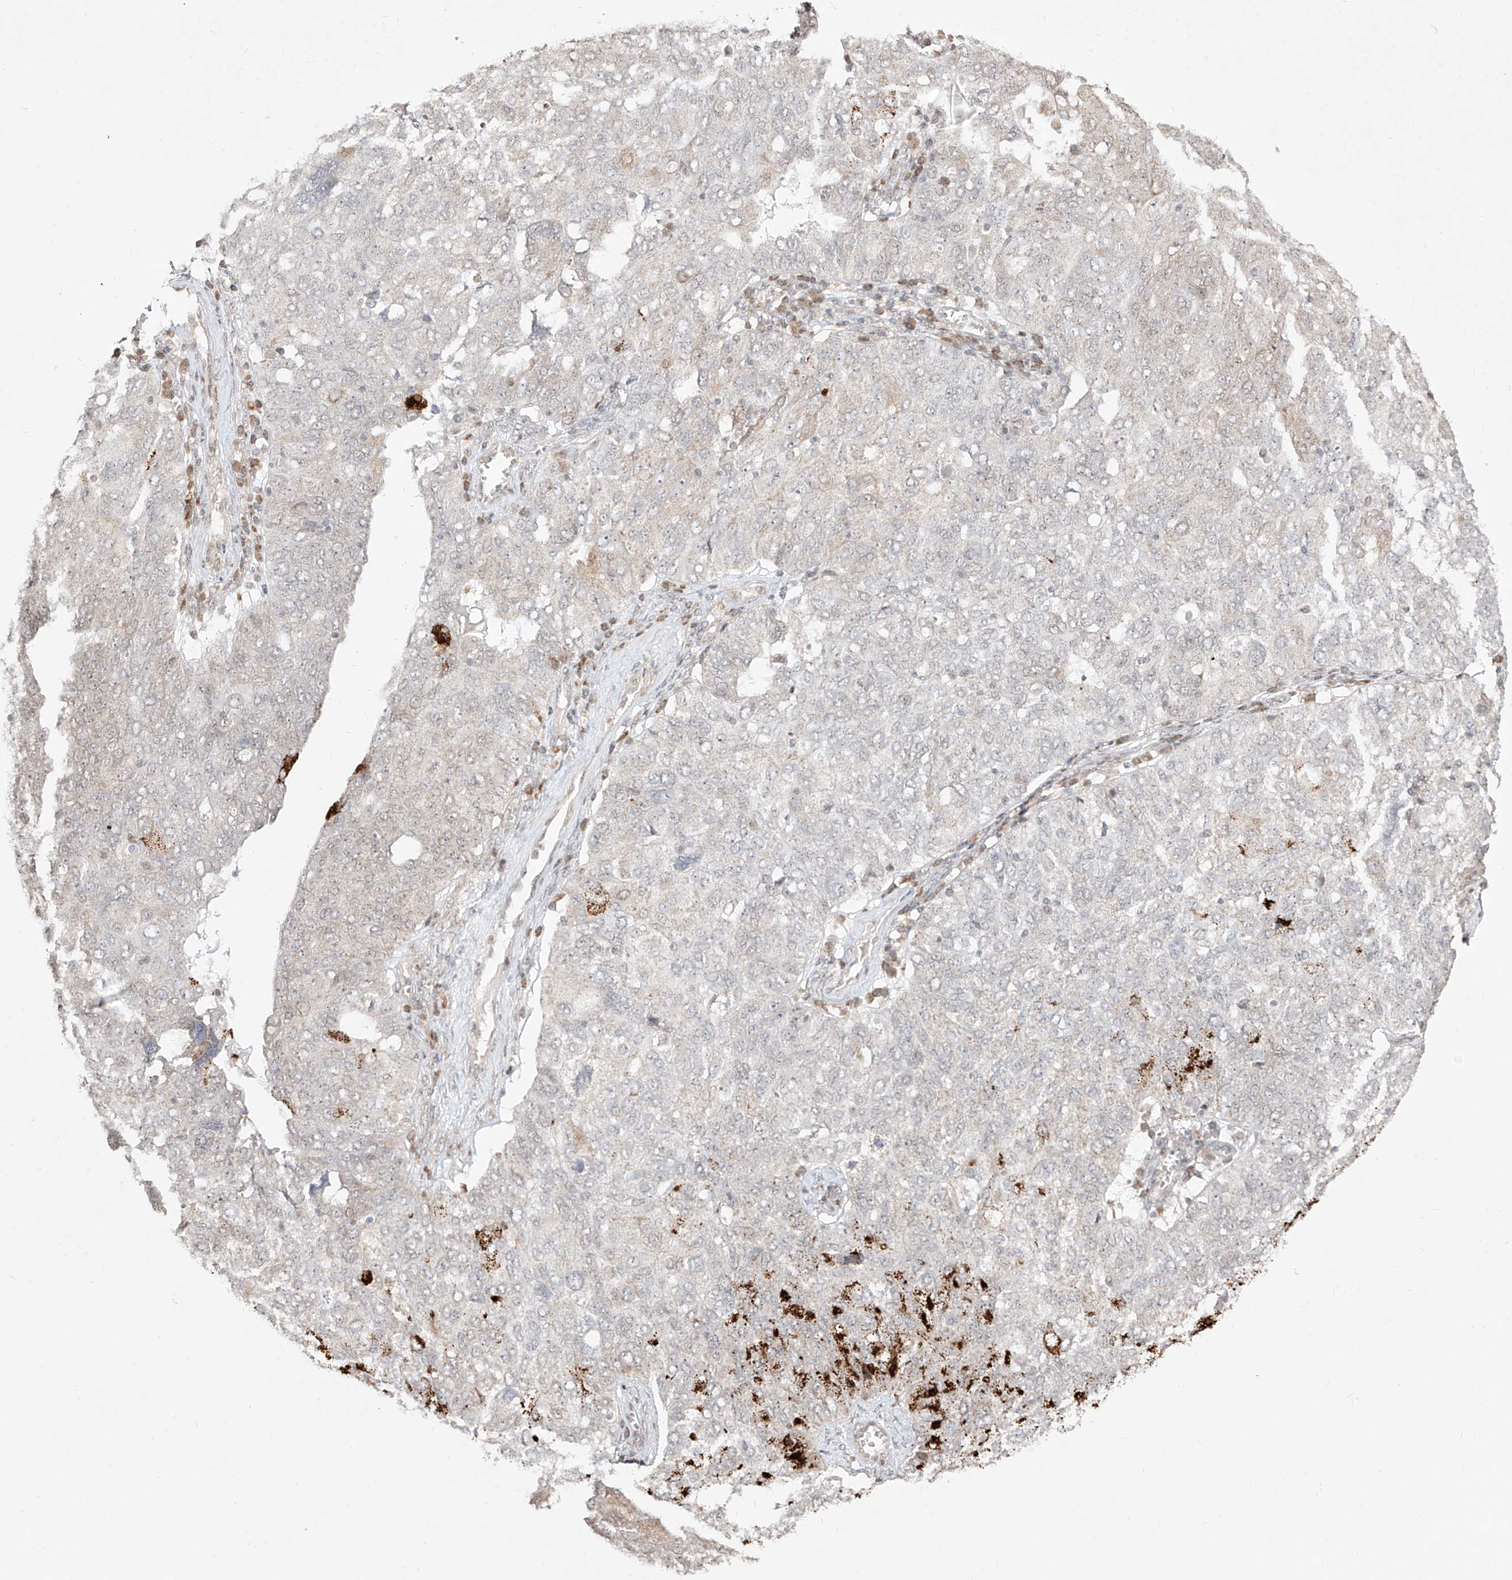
{"staining": {"intensity": "negative", "quantity": "none", "location": "none"}, "tissue": "ovarian cancer", "cell_type": "Tumor cells", "image_type": "cancer", "snomed": [{"axis": "morphology", "description": "Carcinoma, endometroid"}, {"axis": "topography", "description": "Ovary"}], "caption": "Immunohistochemical staining of human ovarian cancer (endometroid carcinoma) demonstrates no significant positivity in tumor cells.", "gene": "SNRNP27", "patient": {"sex": "female", "age": 62}}